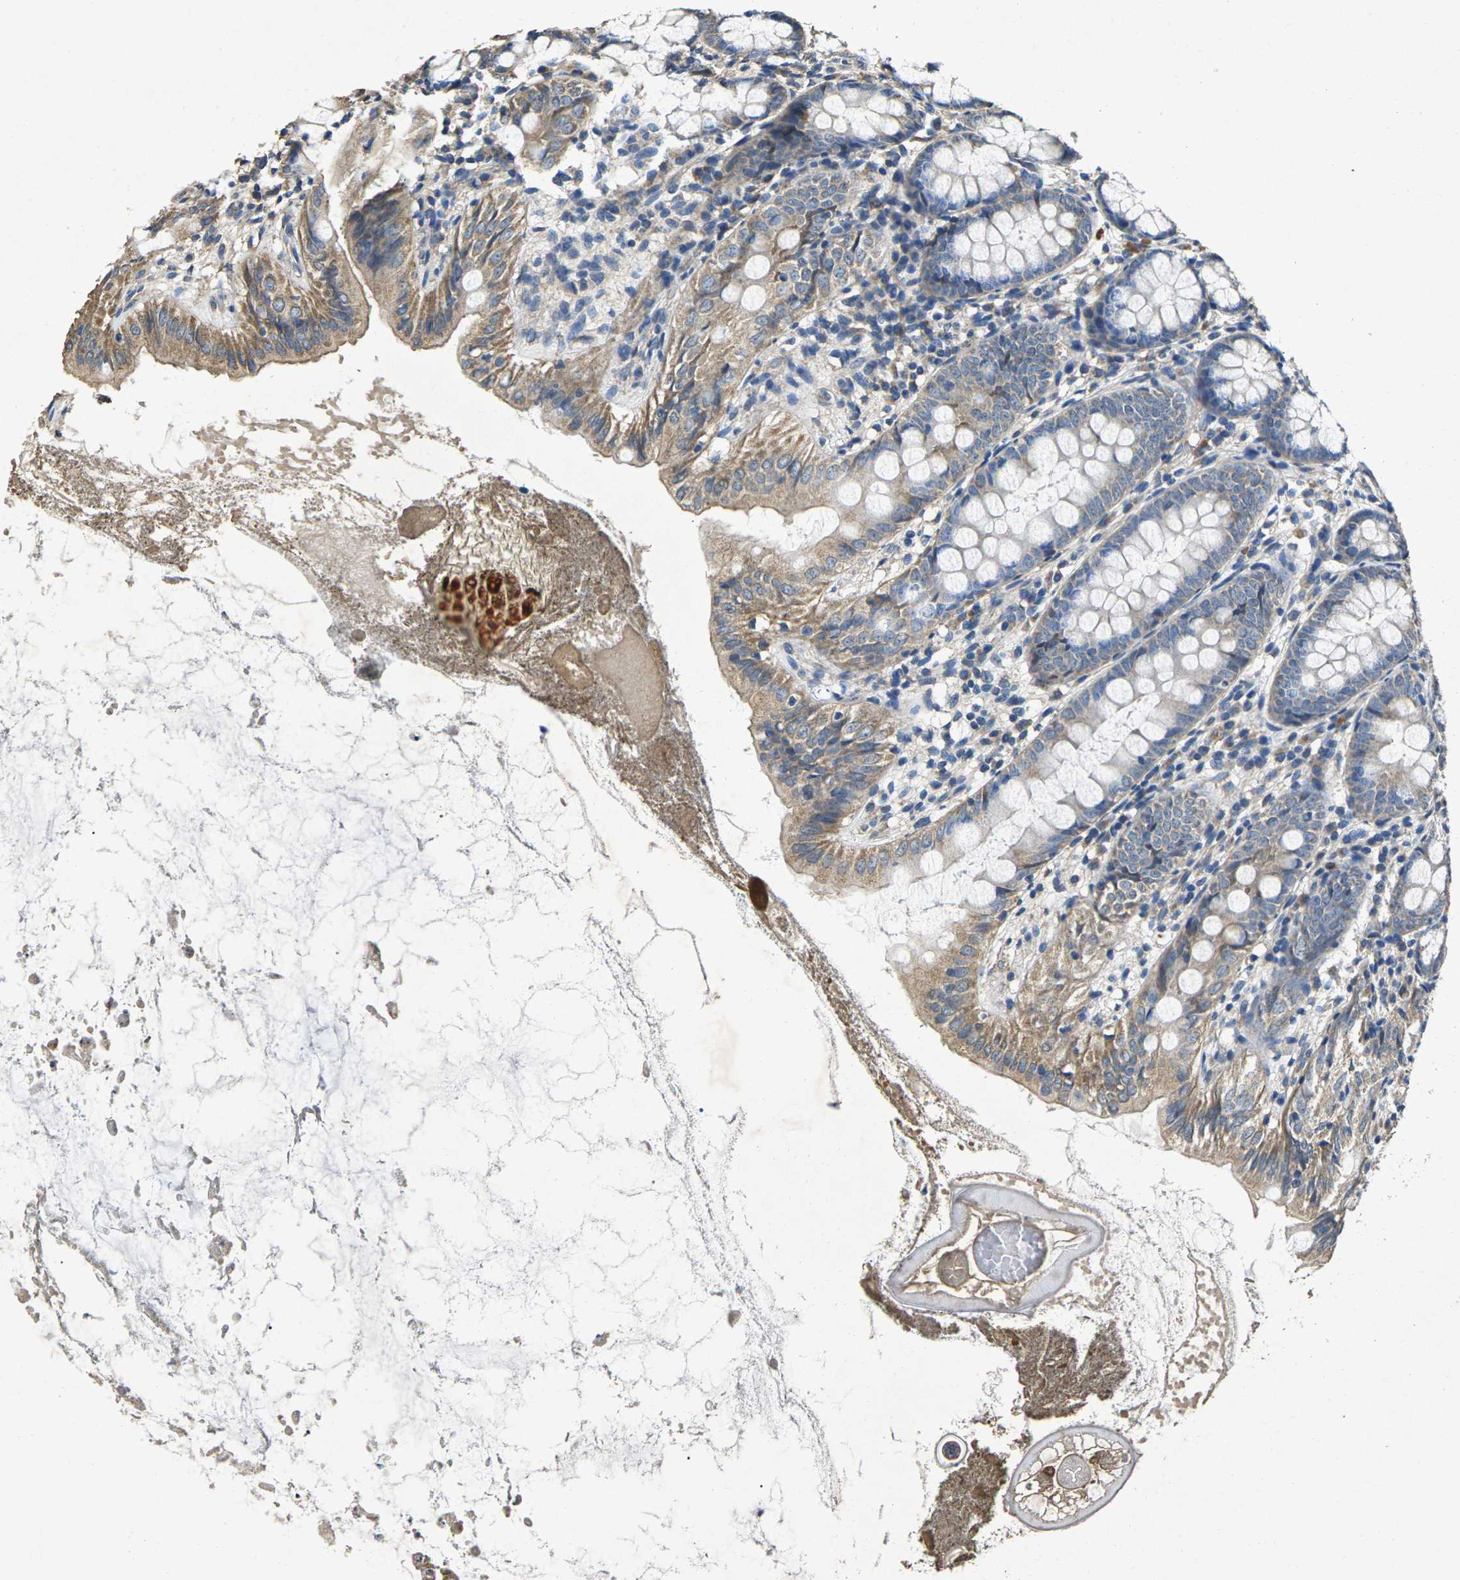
{"staining": {"intensity": "moderate", "quantity": "25%-75%", "location": "cytoplasmic/membranous"}, "tissue": "appendix", "cell_type": "Glandular cells", "image_type": "normal", "snomed": [{"axis": "morphology", "description": "Normal tissue, NOS"}, {"axis": "topography", "description": "Appendix"}], "caption": "Immunohistochemical staining of unremarkable human appendix reveals medium levels of moderate cytoplasmic/membranous positivity in about 25%-75% of glandular cells.", "gene": "B4GAT1", "patient": {"sex": "female", "age": 77}}